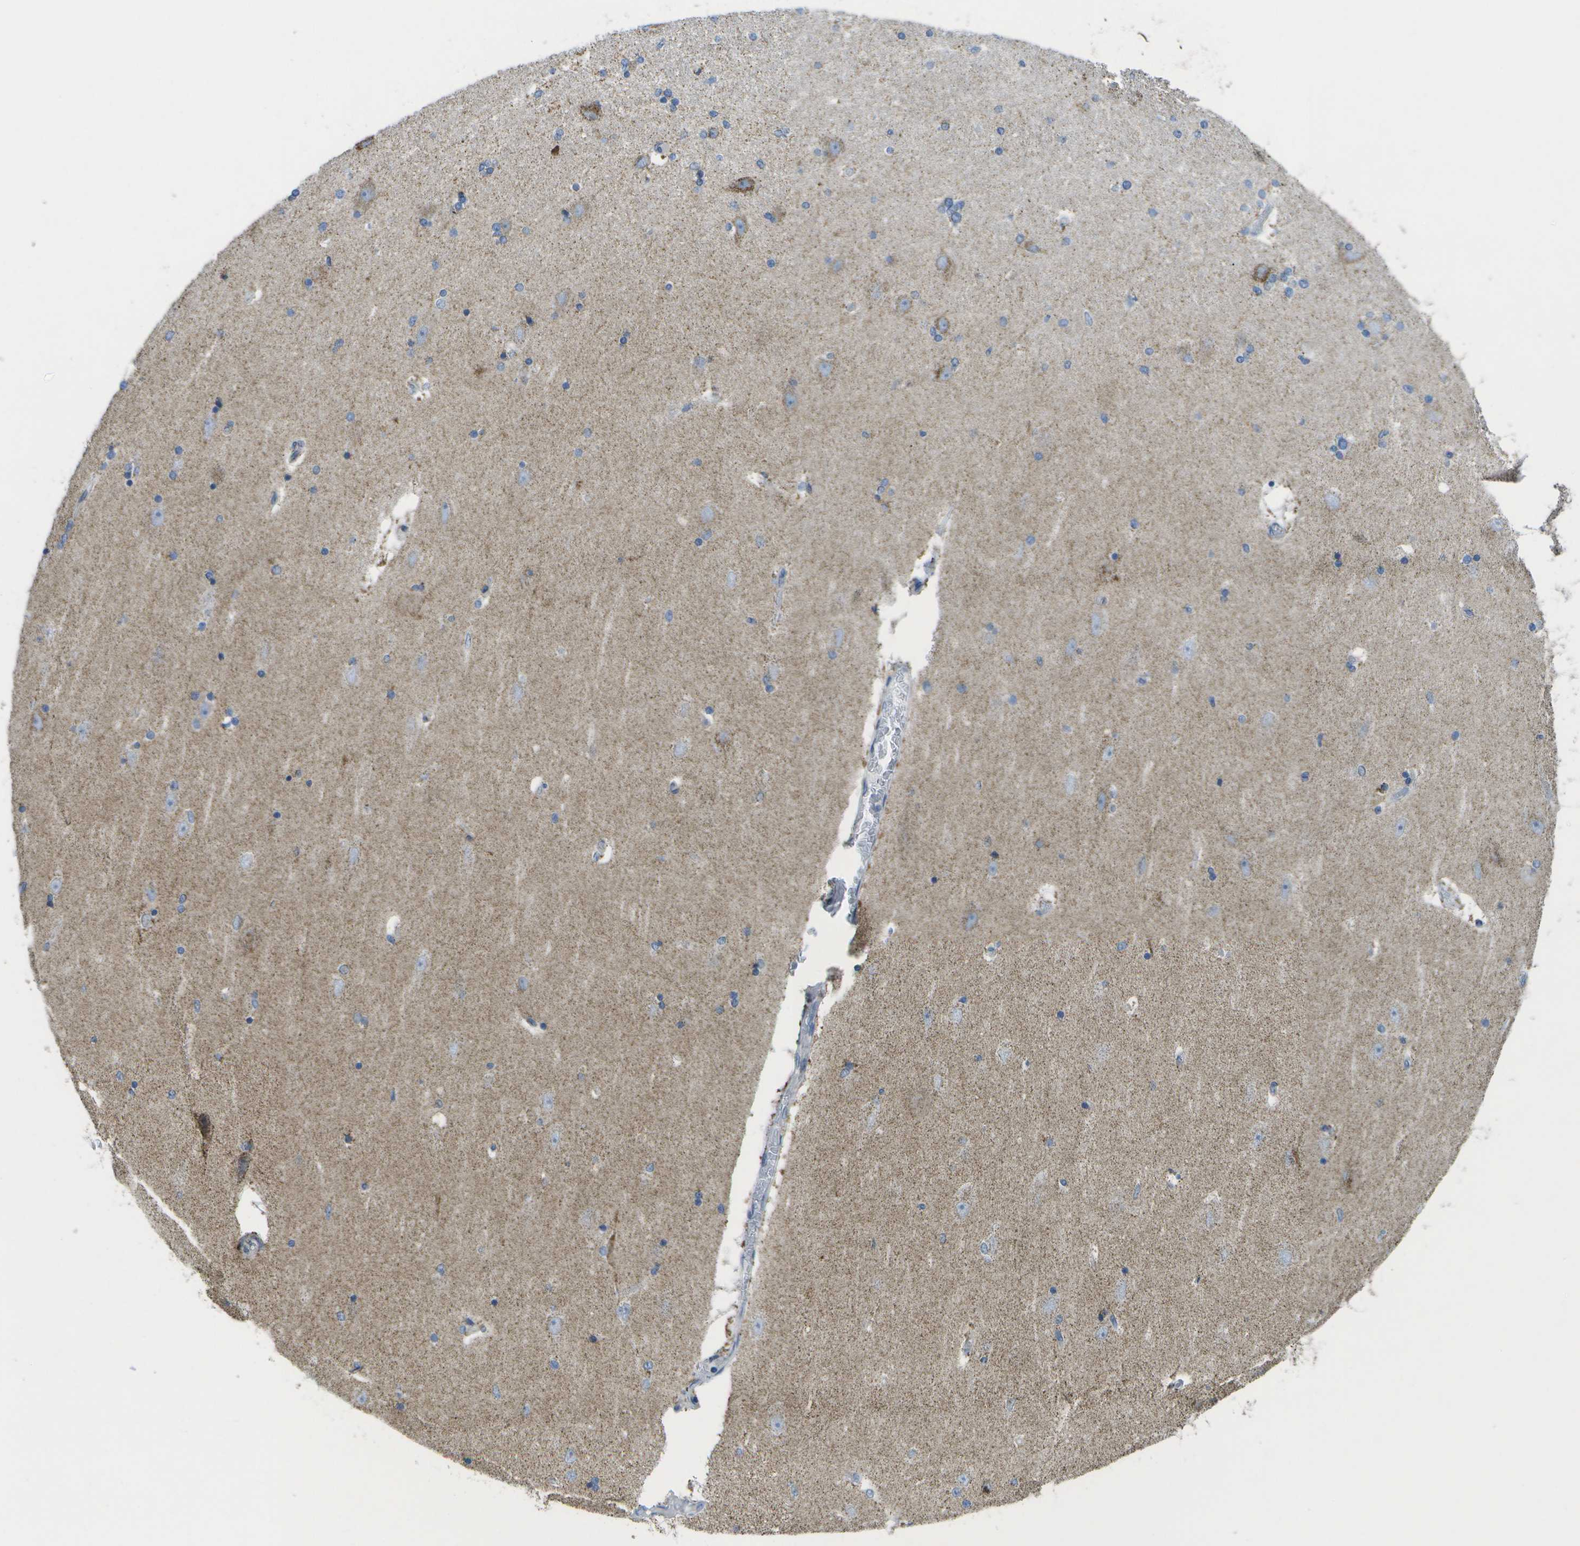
{"staining": {"intensity": "moderate", "quantity": "<25%", "location": "cytoplasmic/membranous"}, "tissue": "hippocampus", "cell_type": "Glial cells", "image_type": "normal", "snomed": [{"axis": "morphology", "description": "Normal tissue, NOS"}, {"axis": "topography", "description": "Hippocampus"}], "caption": "DAB immunohistochemical staining of benign hippocampus demonstrates moderate cytoplasmic/membranous protein expression in approximately <25% of glial cells.", "gene": "TMEM223", "patient": {"sex": "female", "age": 54}}